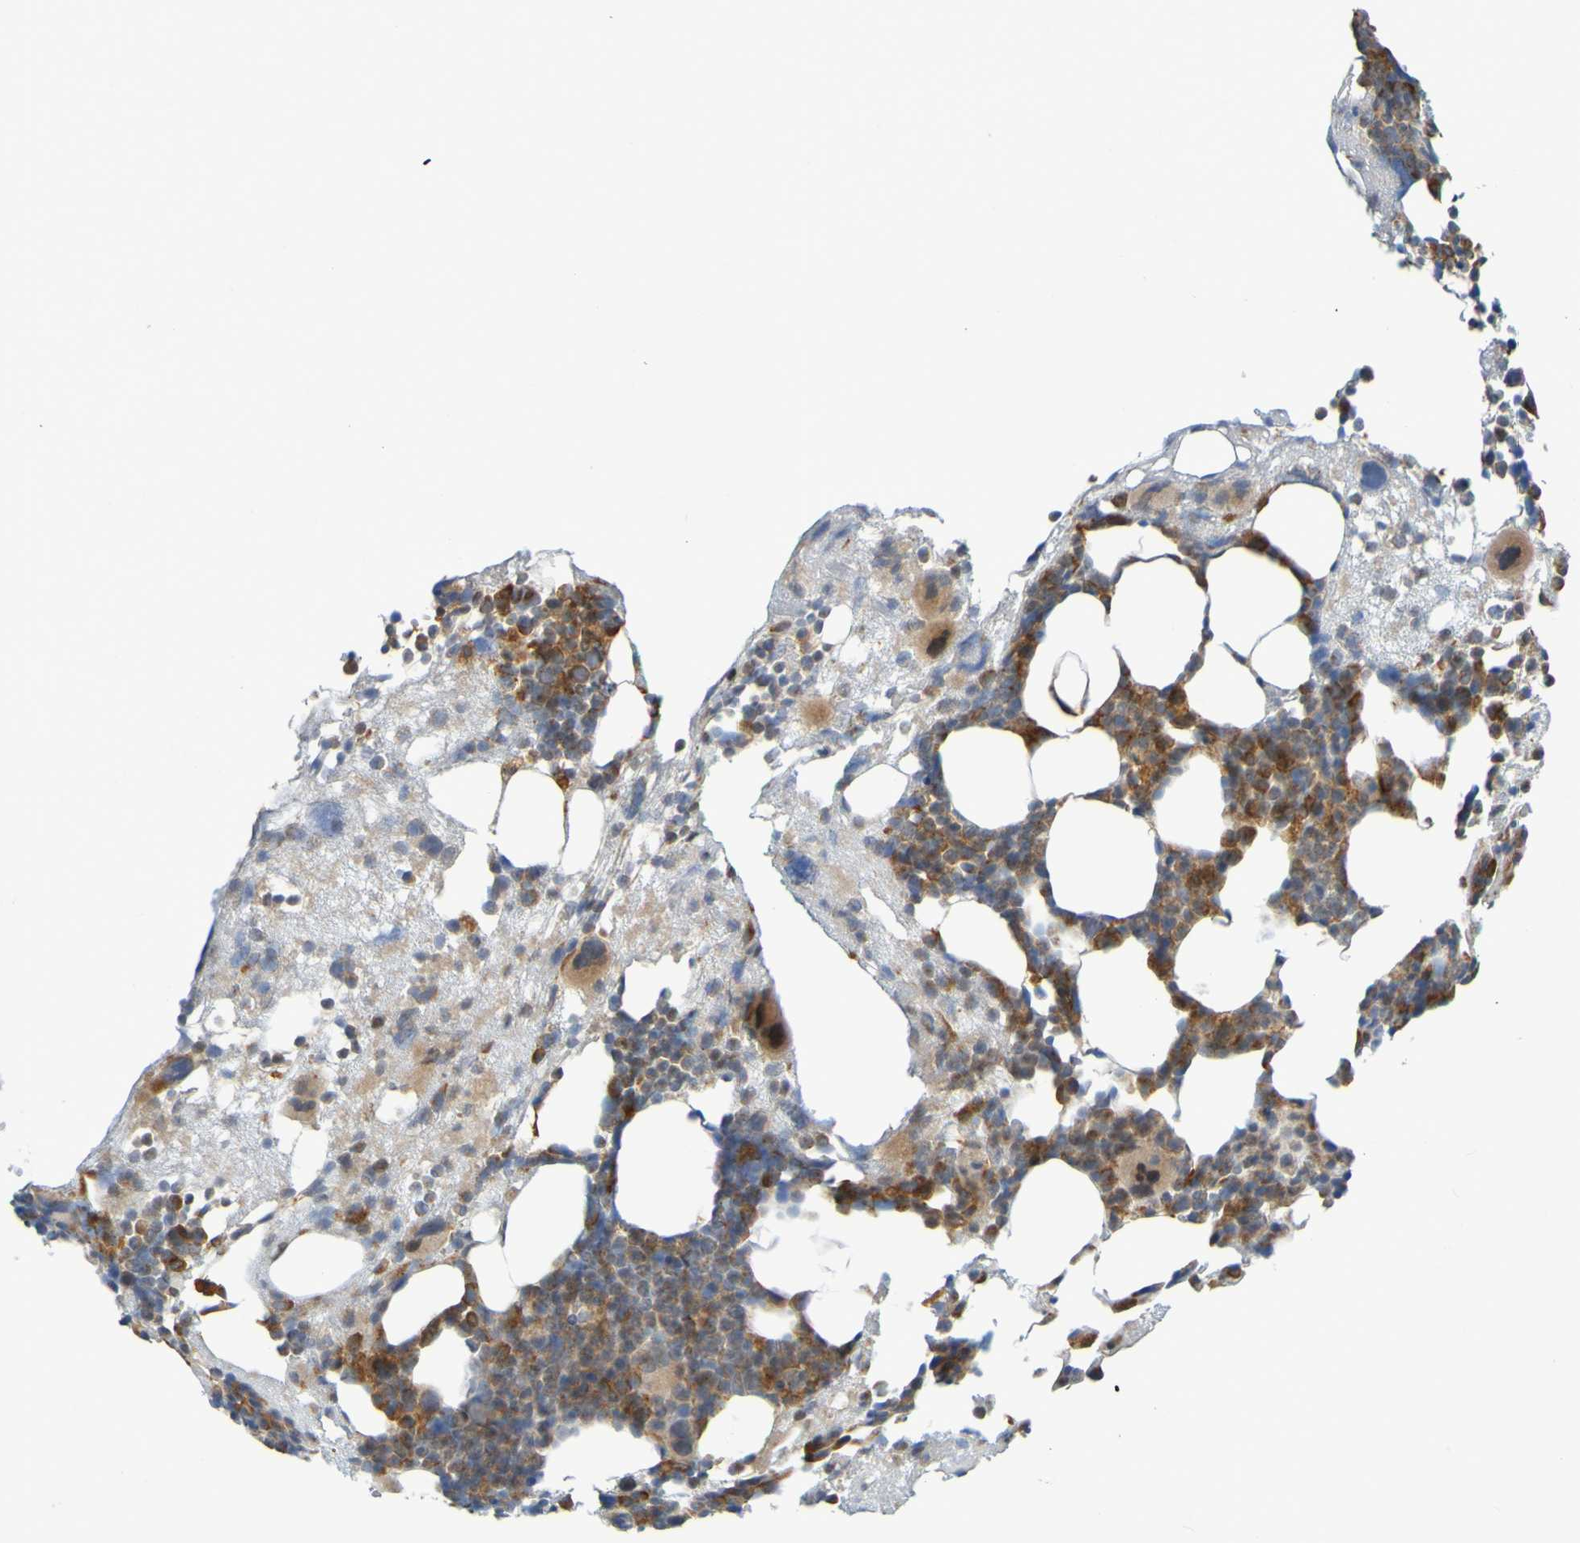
{"staining": {"intensity": "moderate", "quantity": ">75%", "location": "cytoplasmic/membranous"}, "tissue": "bone marrow", "cell_type": "Hematopoietic cells", "image_type": "normal", "snomed": [{"axis": "morphology", "description": "Normal tissue, NOS"}, {"axis": "morphology", "description": "Inflammation, NOS"}, {"axis": "topography", "description": "Bone marrow"}], "caption": "DAB immunohistochemical staining of unremarkable human bone marrow shows moderate cytoplasmic/membranous protein positivity in approximately >75% of hematopoietic cells.", "gene": "LILRB5", "patient": {"sex": "male", "age": 43}}